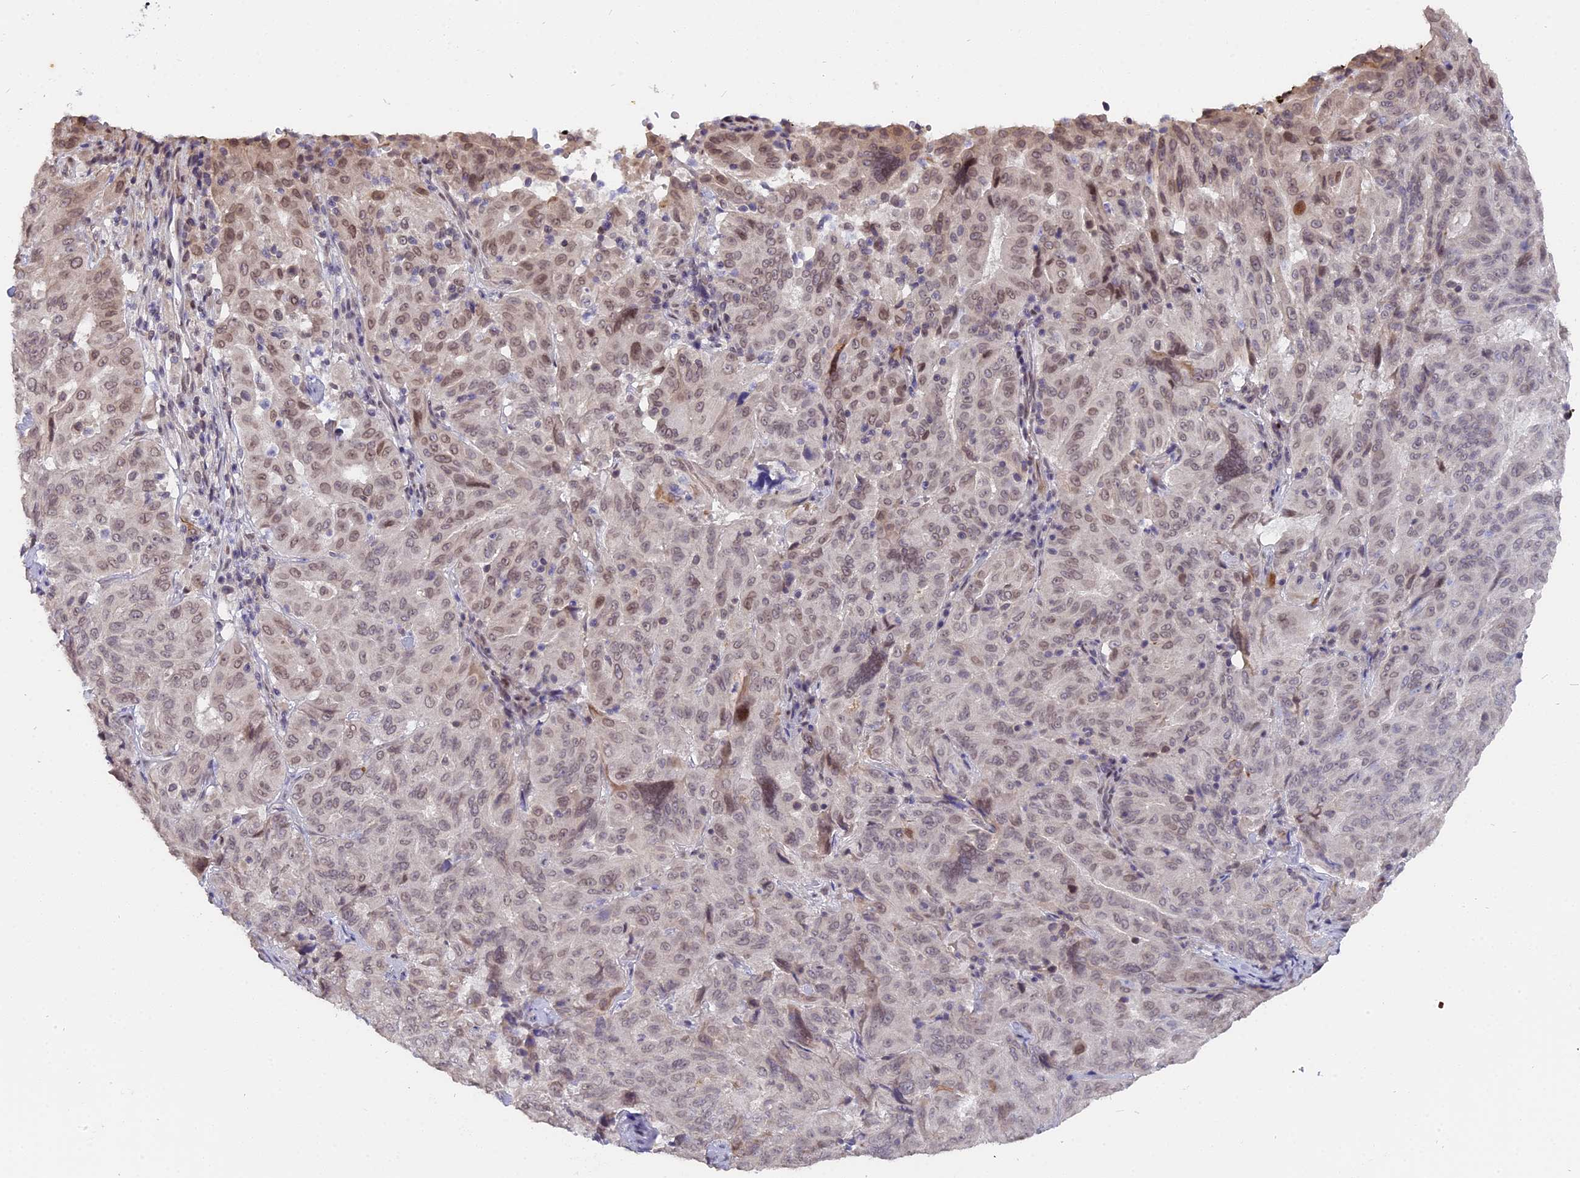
{"staining": {"intensity": "weak", "quantity": ">75%", "location": "nuclear"}, "tissue": "pancreatic cancer", "cell_type": "Tumor cells", "image_type": "cancer", "snomed": [{"axis": "morphology", "description": "Adenocarcinoma, NOS"}, {"axis": "topography", "description": "Pancreas"}], "caption": "Pancreatic cancer (adenocarcinoma) was stained to show a protein in brown. There is low levels of weak nuclear expression in approximately >75% of tumor cells. (Stains: DAB in brown, nuclei in blue, Microscopy: brightfield microscopy at high magnification).", "gene": "PYGO1", "patient": {"sex": "male", "age": 63}}